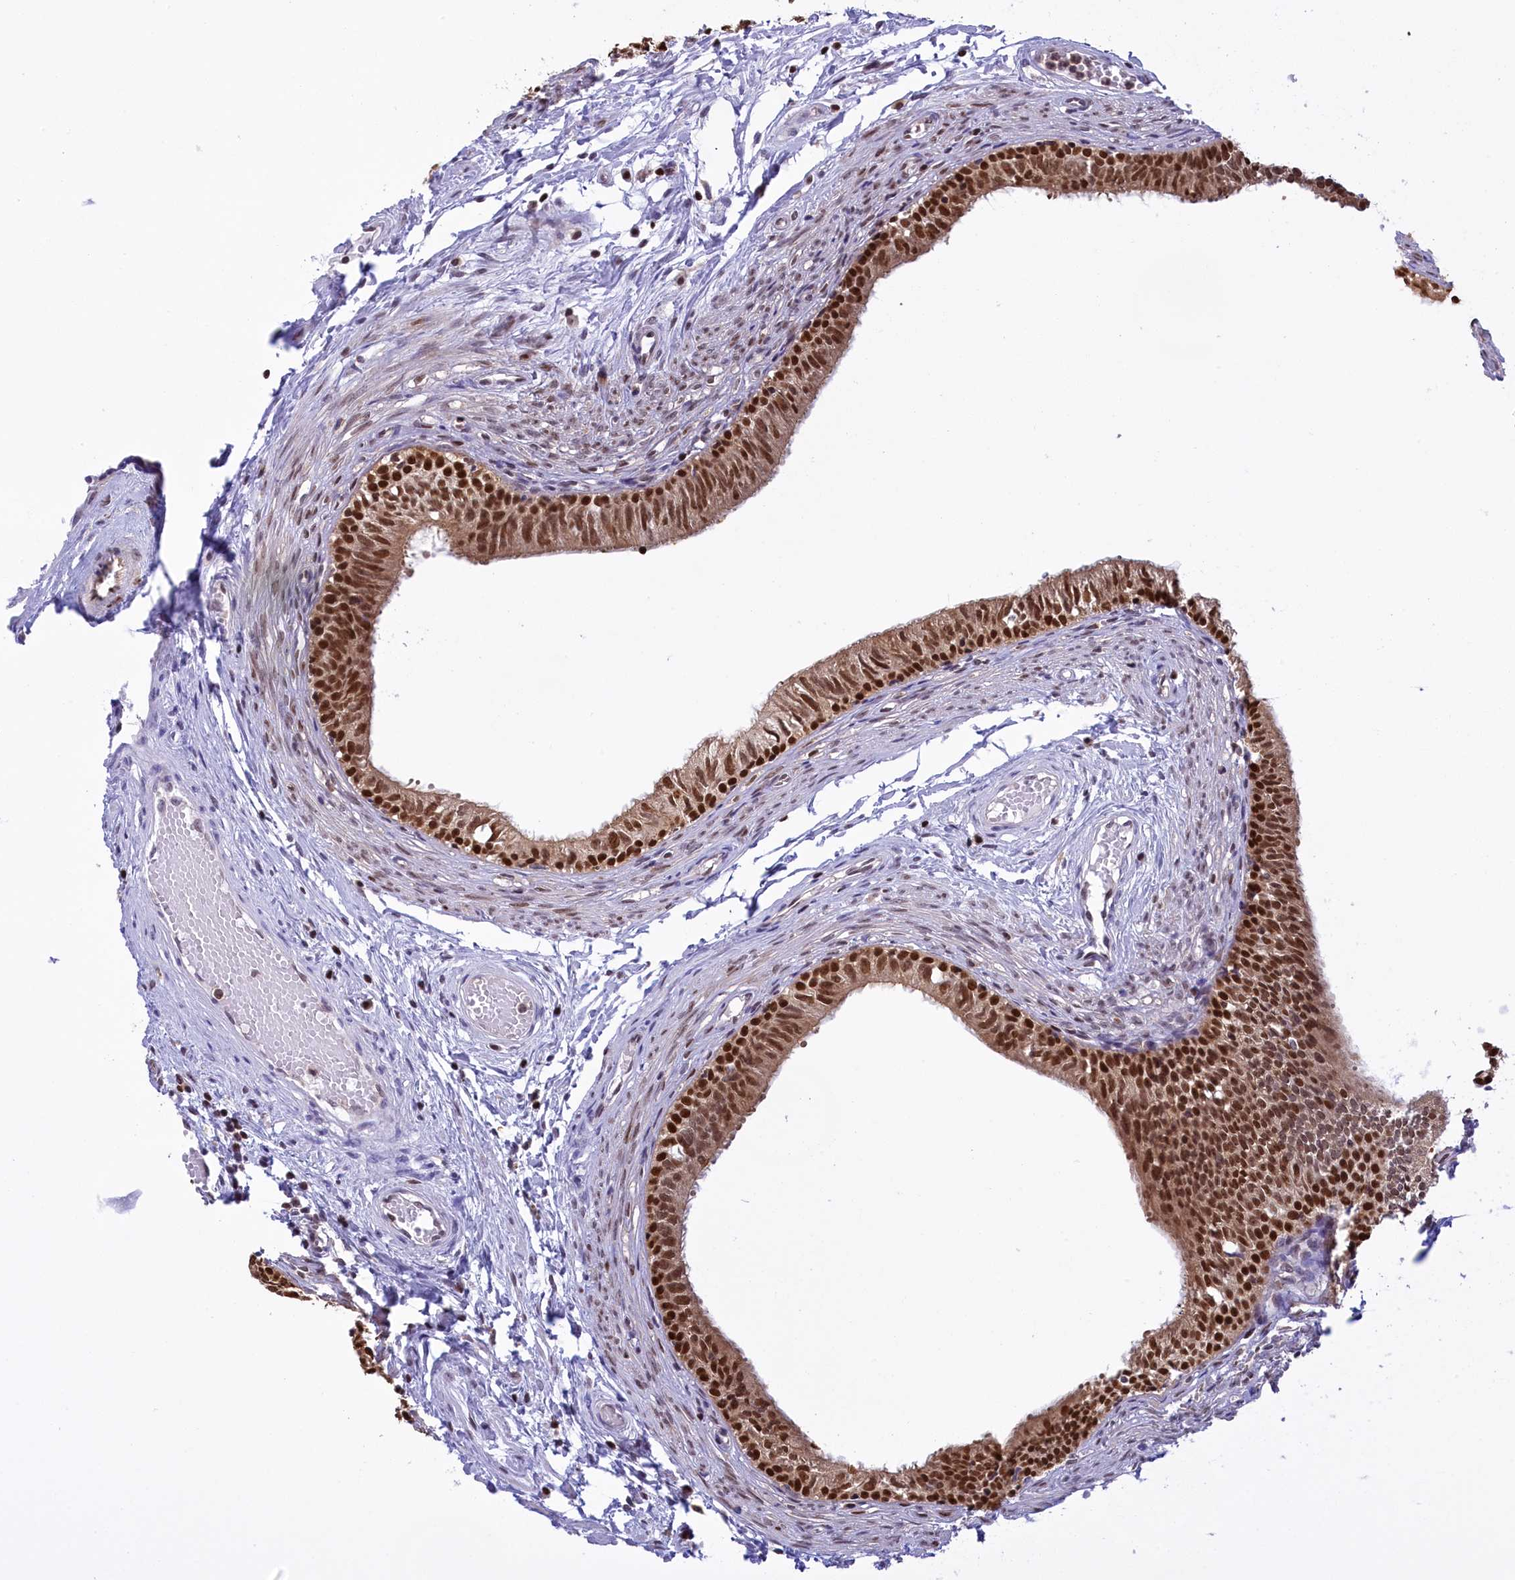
{"staining": {"intensity": "strong", "quantity": "25%-75%", "location": "nuclear"}, "tissue": "epididymis", "cell_type": "Glandular cells", "image_type": "normal", "snomed": [{"axis": "morphology", "description": "Normal tissue, NOS"}, {"axis": "topography", "description": "Epididymis, spermatic cord, NOS"}], "caption": "Protein staining reveals strong nuclear expression in approximately 25%-75% of glandular cells in normal epididymis.", "gene": "IZUMO2", "patient": {"sex": "male", "age": 22}}